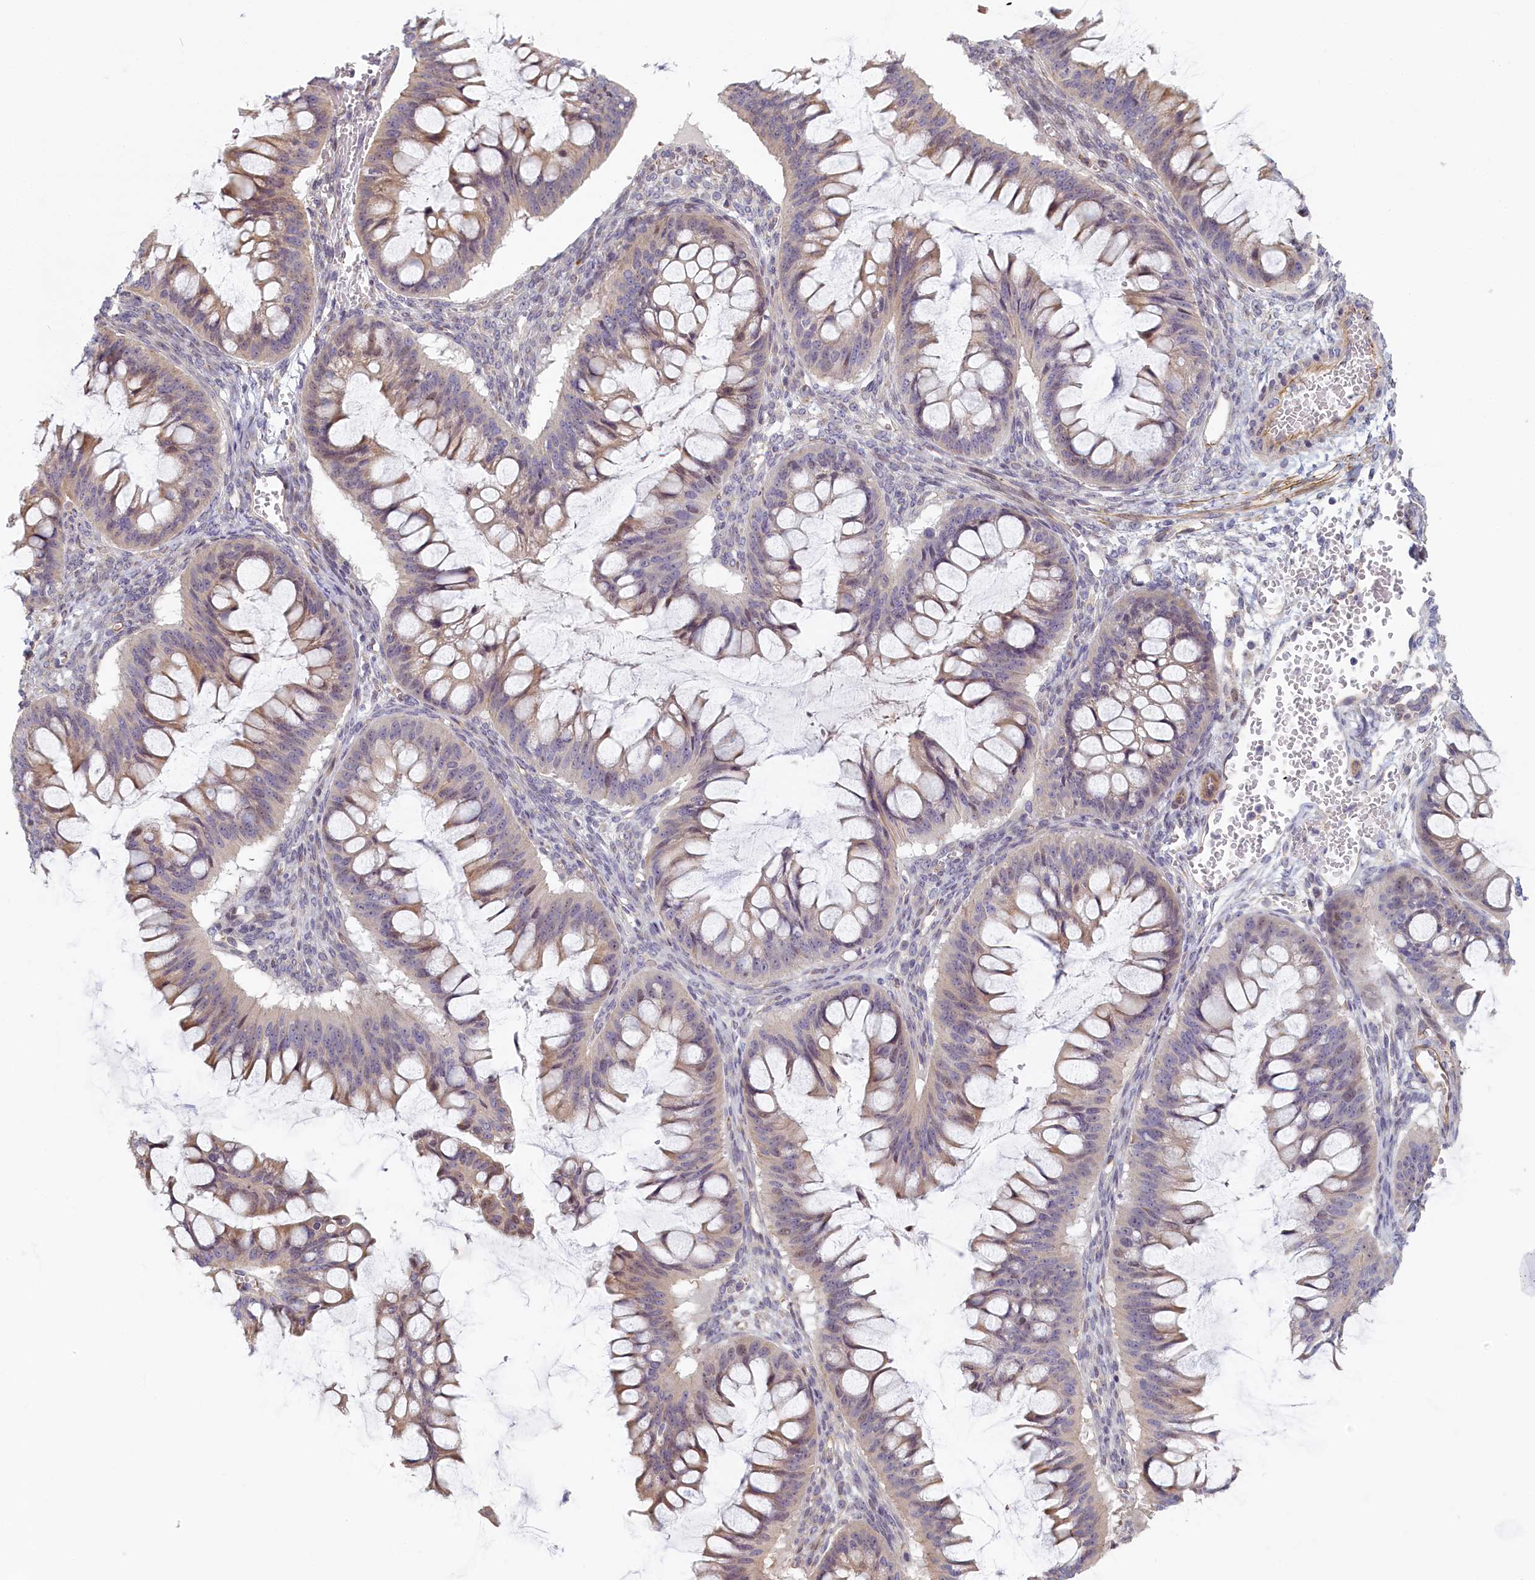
{"staining": {"intensity": "weak", "quantity": ">75%", "location": "cytoplasmic/membranous"}, "tissue": "ovarian cancer", "cell_type": "Tumor cells", "image_type": "cancer", "snomed": [{"axis": "morphology", "description": "Cystadenocarcinoma, mucinous, NOS"}, {"axis": "topography", "description": "Ovary"}], "caption": "Protein positivity by IHC exhibits weak cytoplasmic/membranous staining in approximately >75% of tumor cells in mucinous cystadenocarcinoma (ovarian).", "gene": "INTS4", "patient": {"sex": "female", "age": 73}}